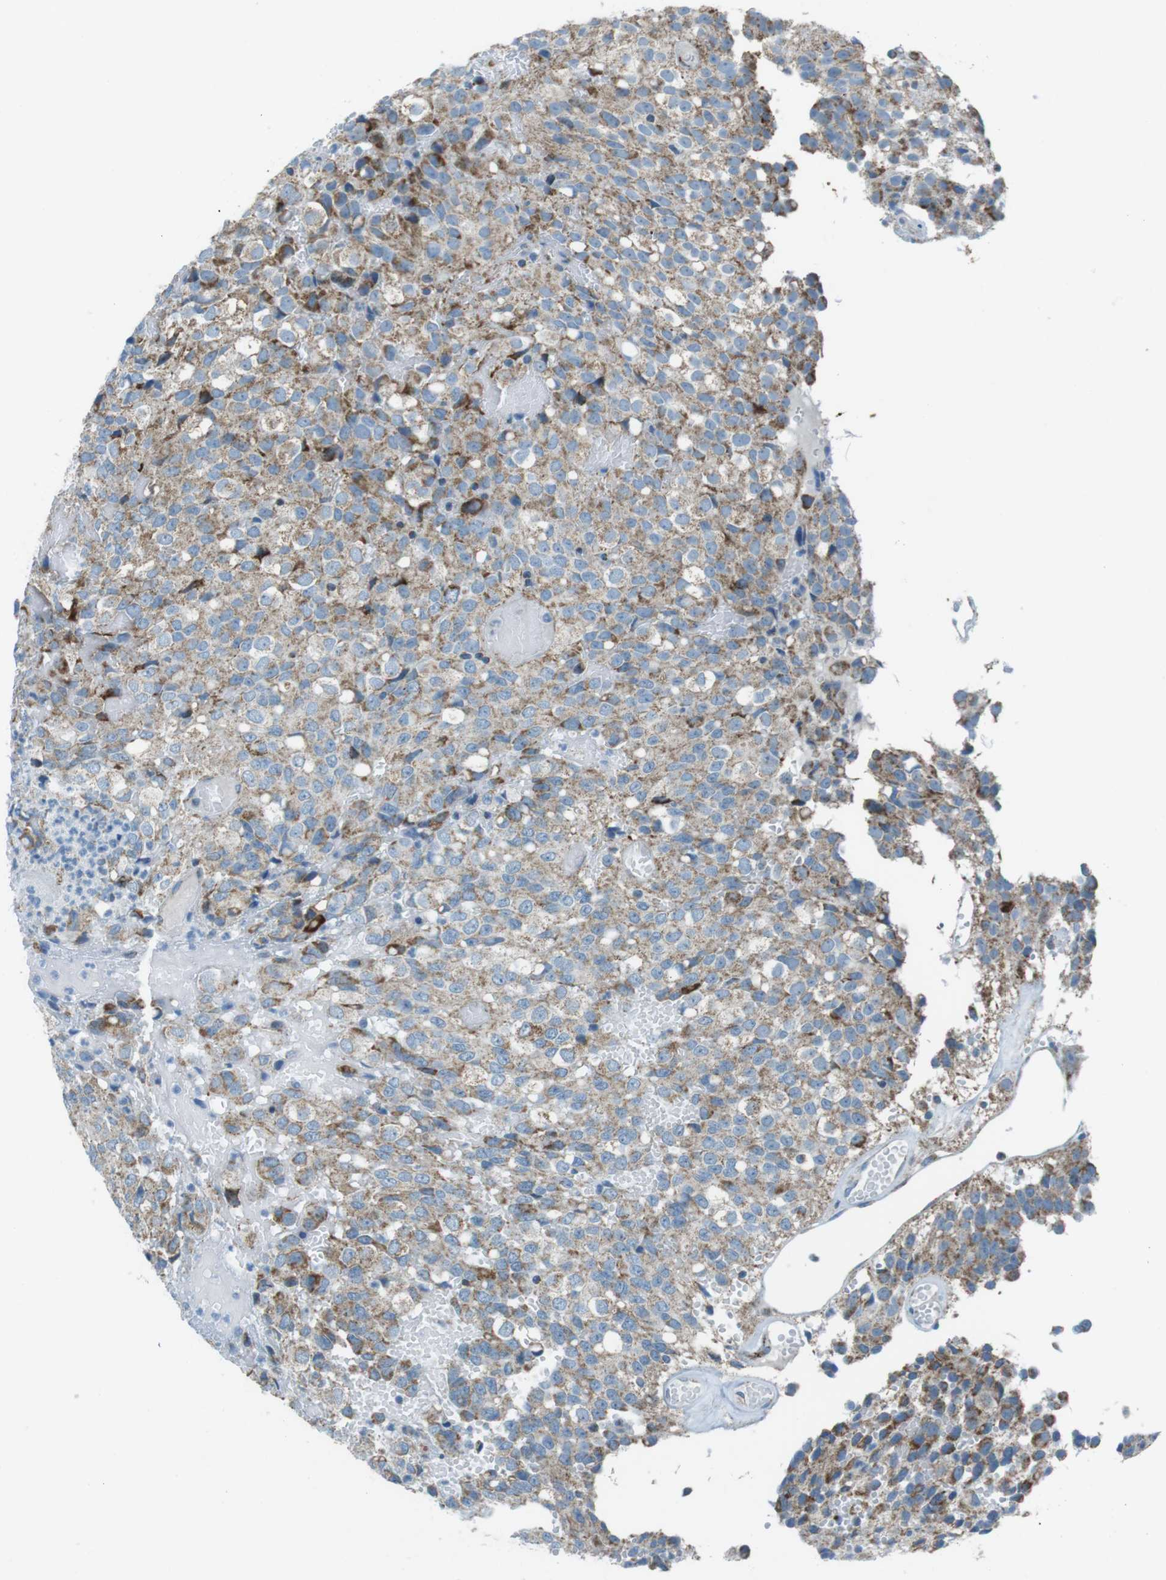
{"staining": {"intensity": "moderate", "quantity": ">75%", "location": "cytoplasmic/membranous"}, "tissue": "glioma", "cell_type": "Tumor cells", "image_type": "cancer", "snomed": [{"axis": "morphology", "description": "Glioma, malignant, High grade"}, {"axis": "topography", "description": "Brain"}], "caption": "An image of glioma stained for a protein demonstrates moderate cytoplasmic/membranous brown staining in tumor cells. Nuclei are stained in blue.", "gene": "DNAJA3", "patient": {"sex": "male", "age": 32}}